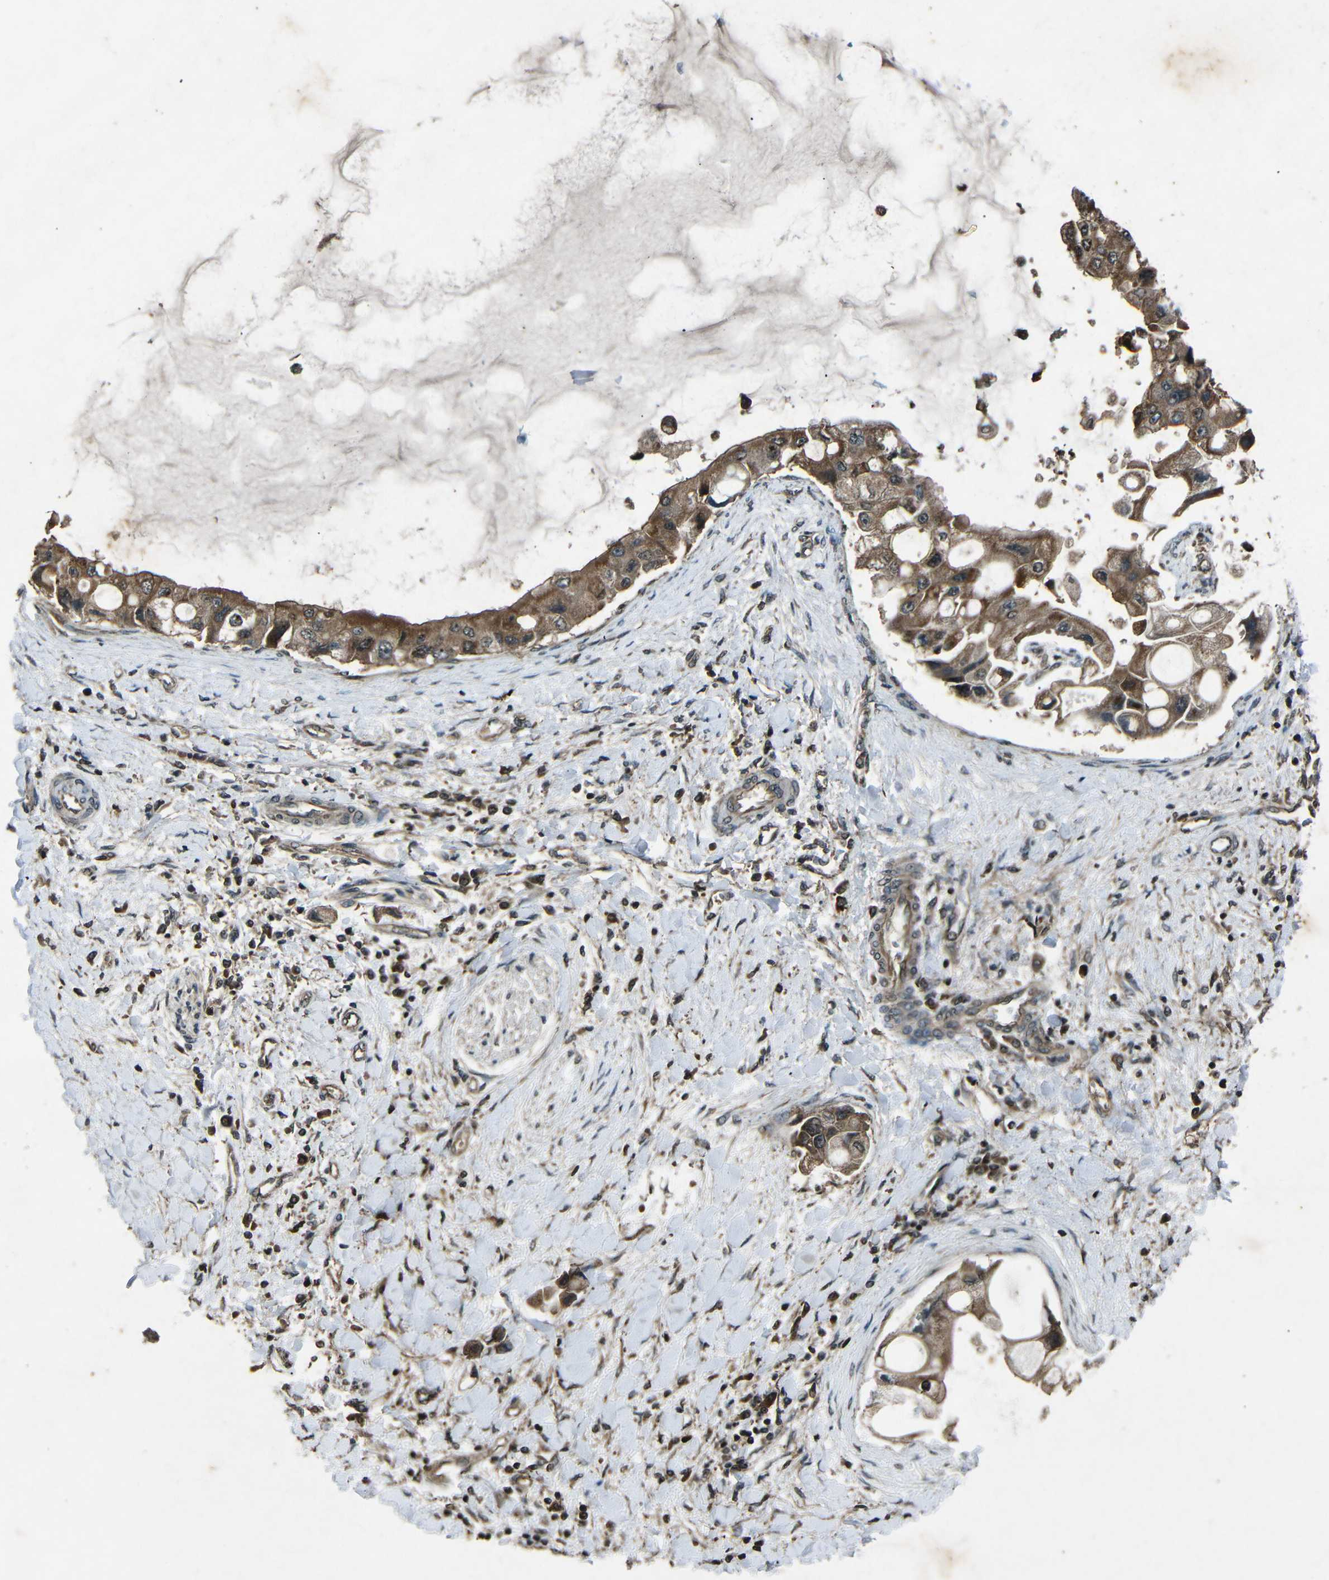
{"staining": {"intensity": "moderate", "quantity": ">75%", "location": "cytoplasmic/membranous"}, "tissue": "liver cancer", "cell_type": "Tumor cells", "image_type": "cancer", "snomed": [{"axis": "morphology", "description": "Cholangiocarcinoma"}, {"axis": "topography", "description": "Liver"}], "caption": "Immunohistochemistry (IHC) histopathology image of neoplastic tissue: liver cholangiocarcinoma stained using IHC demonstrates medium levels of moderate protein expression localized specifically in the cytoplasmic/membranous of tumor cells, appearing as a cytoplasmic/membranous brown color.", "gene": "PLK2", "patient": {"sex": "male", "age": 50}}